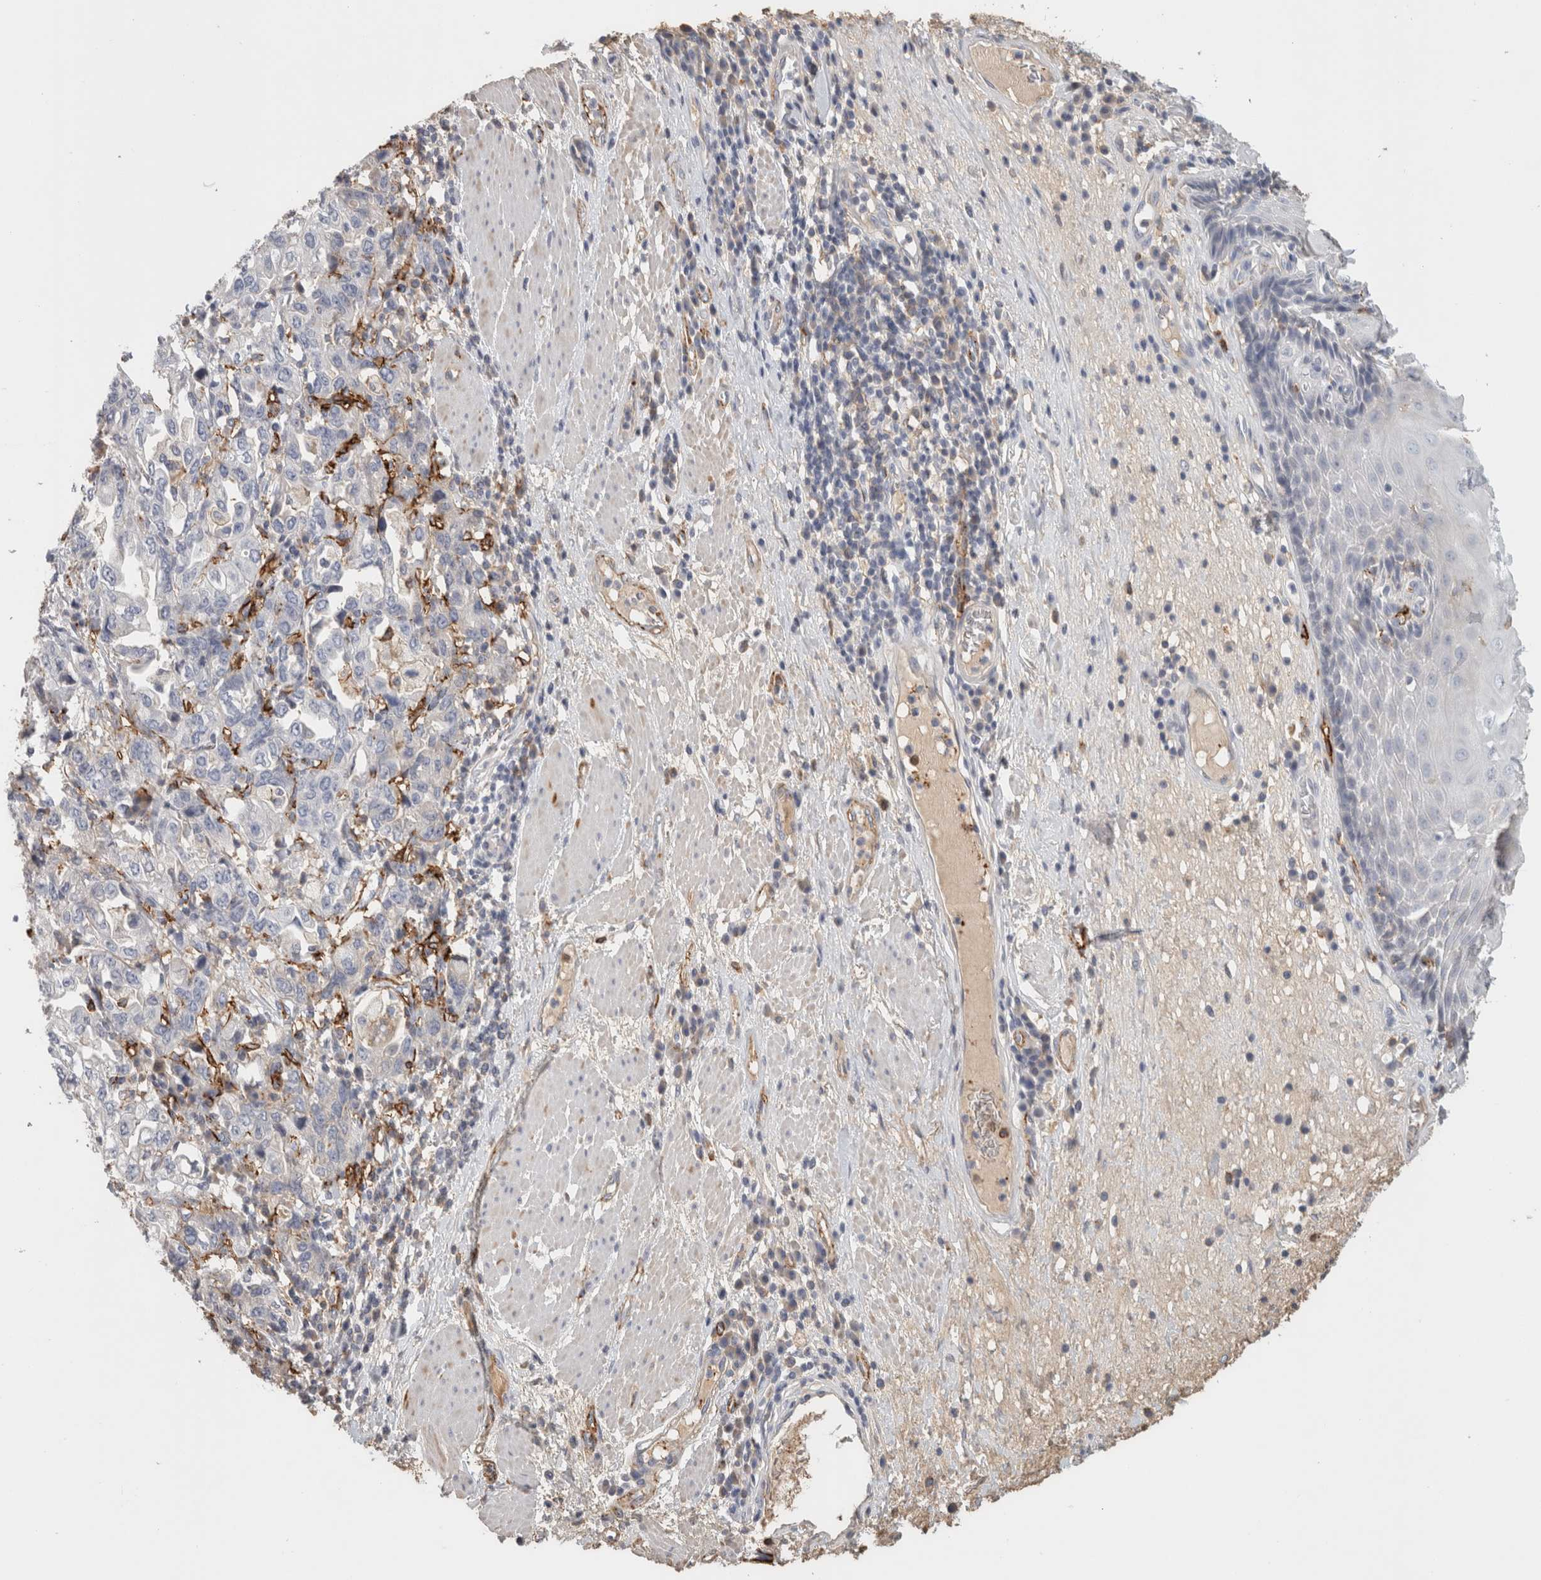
{"staining": {"intensity": "negative", "quantity": "none", "location": "none"}, "tissue": "esophagus", "cell_type": "Squamous epithelial cells", "image_type": "normal", "snomed": [{"axis": "morphology", "description": "Normal tissue, NOS"}, {"axis": "morphology", "description": "Adenocarcinoma, NOS"}, {"axis": "topography", "description": "Esophagus"}], "caption": "IHC image of unremarkable esophagus: human esophagus stained with DAB reveals no significant protein positivity in squamous epithelial cells.", "gene": "CD36", "patient": {"sex": "male", "age": 62}}